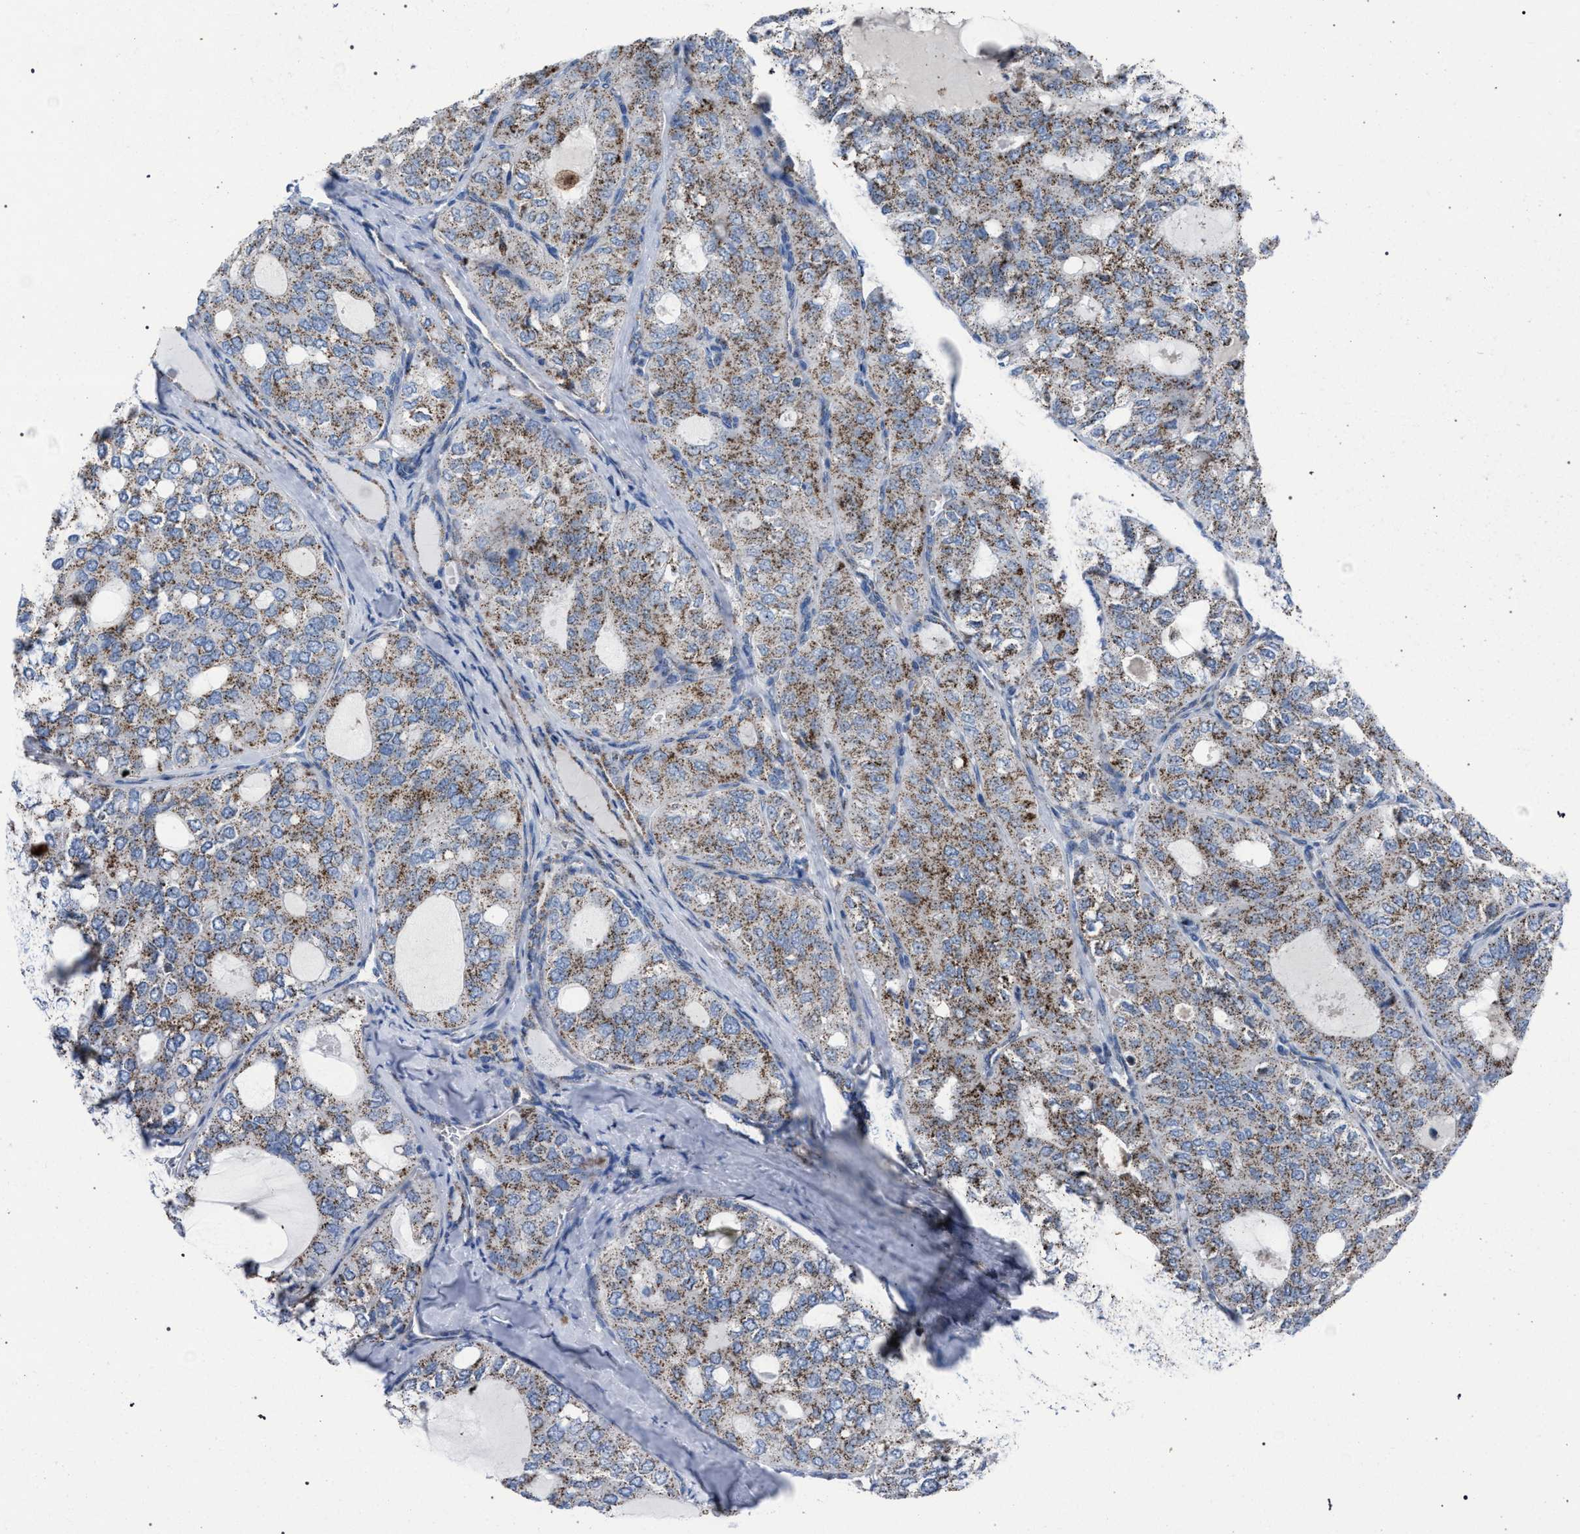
{"staining": {"intensity": "weak", "quantity": ">75%", "location": "cytoplasmic/membranous"}, "tissue": "thyroid cancer", "cell_type": "Tumor cells", "image_type": "cancer", "snomed": [{"axis": "morphology", "description": "Follicular adenoma carcinoma, NOS"}, {"axis": "topography", "description": "Thyroid gland"}], "caption": "Brown immunohistochemical staining in human thyroid cancer displays weak cytoplasmic/membranous positivity in approximately >75% of tumor cells.", "gene": "HSD17B4", "patient": {"sex": "male", "age": 75}}